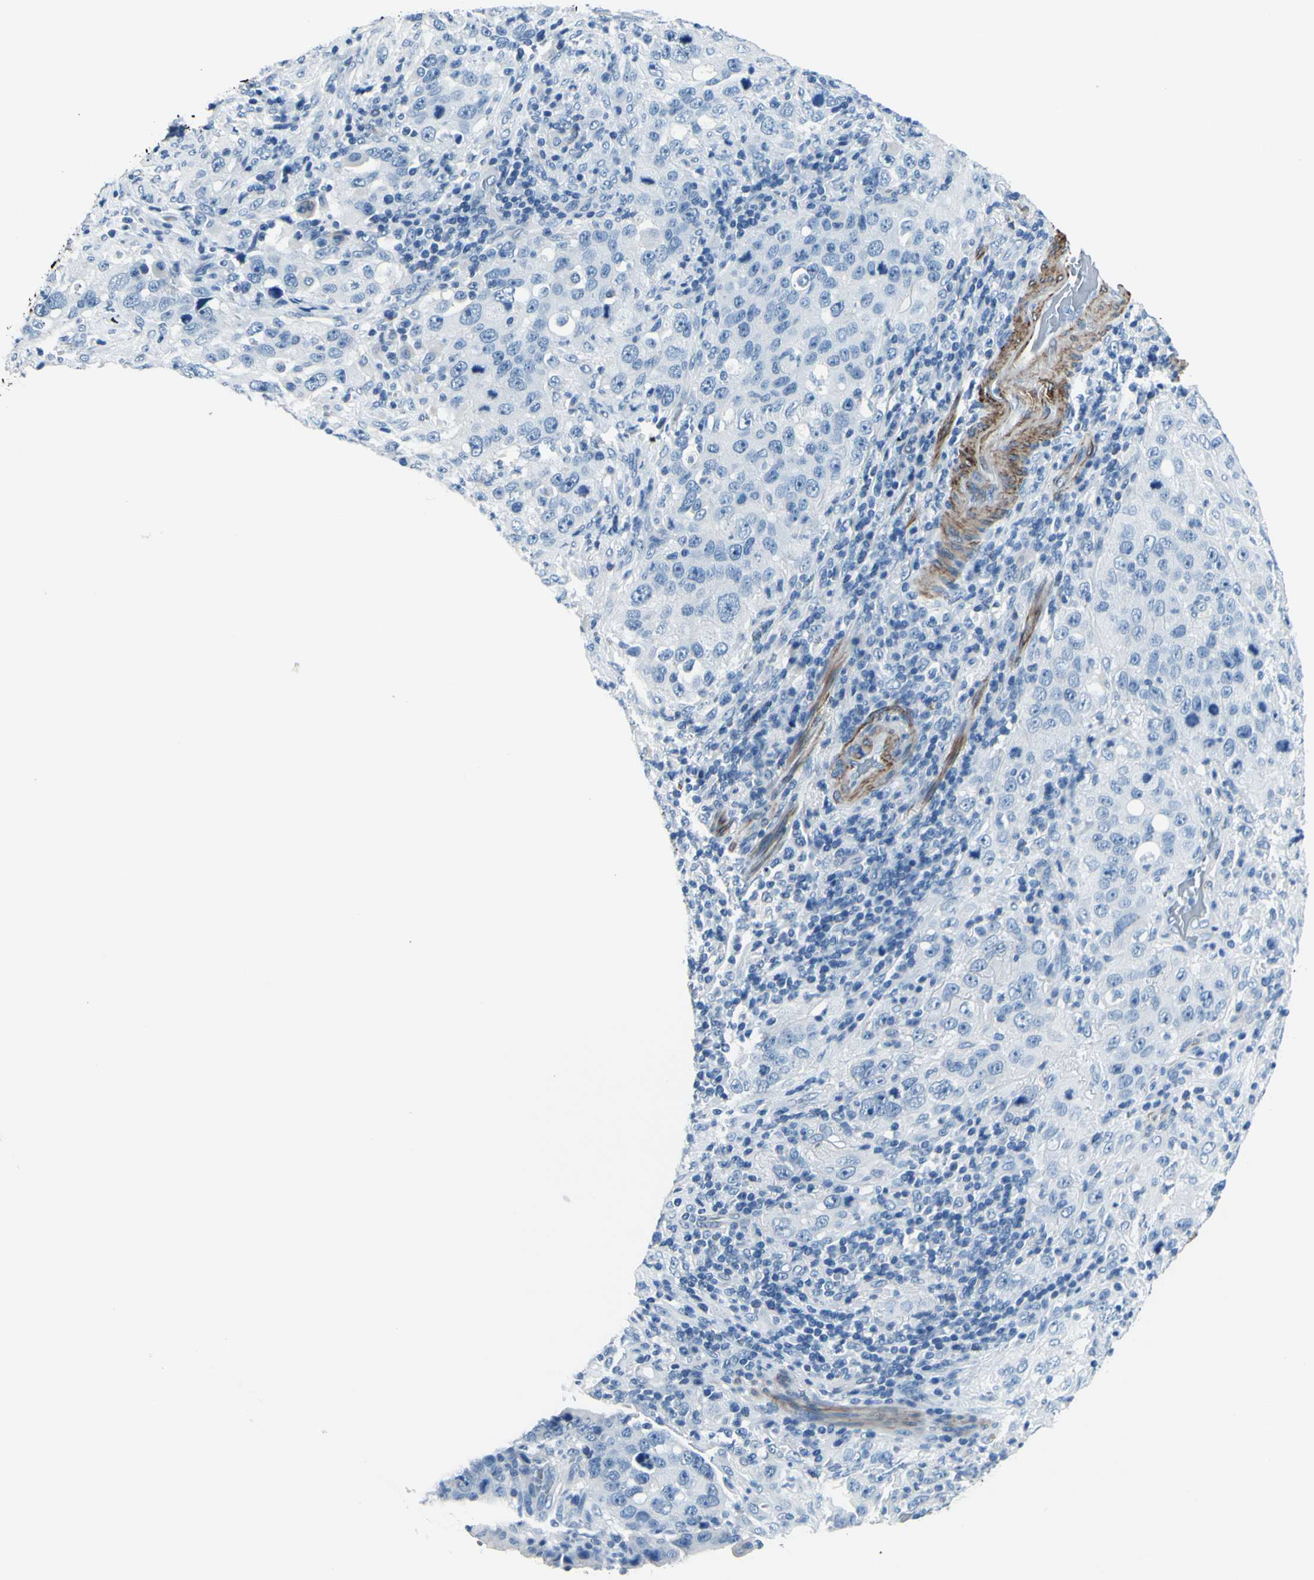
{"staining": {"intensity": "negative", "quantity": "none", "location": "none"}, "tissue": "stomach cancer", "cell_type": "Tumor cells", "image_type": "cancer", "snomed": [{"axis": "morphology", "description": "Normal tissue, NOS"}, {"axis": "morphology", "description": "Adenocarcinoma, NOS"}, {"axis": "topography", "description": "Stomach"}], "caption": "Adenocarcinoma (stomach) was stained to show a protein in brown. There is no significant expression in tumor cells.", "gene": "CDH15", "patient": {"sex": "male", "age": 48}}